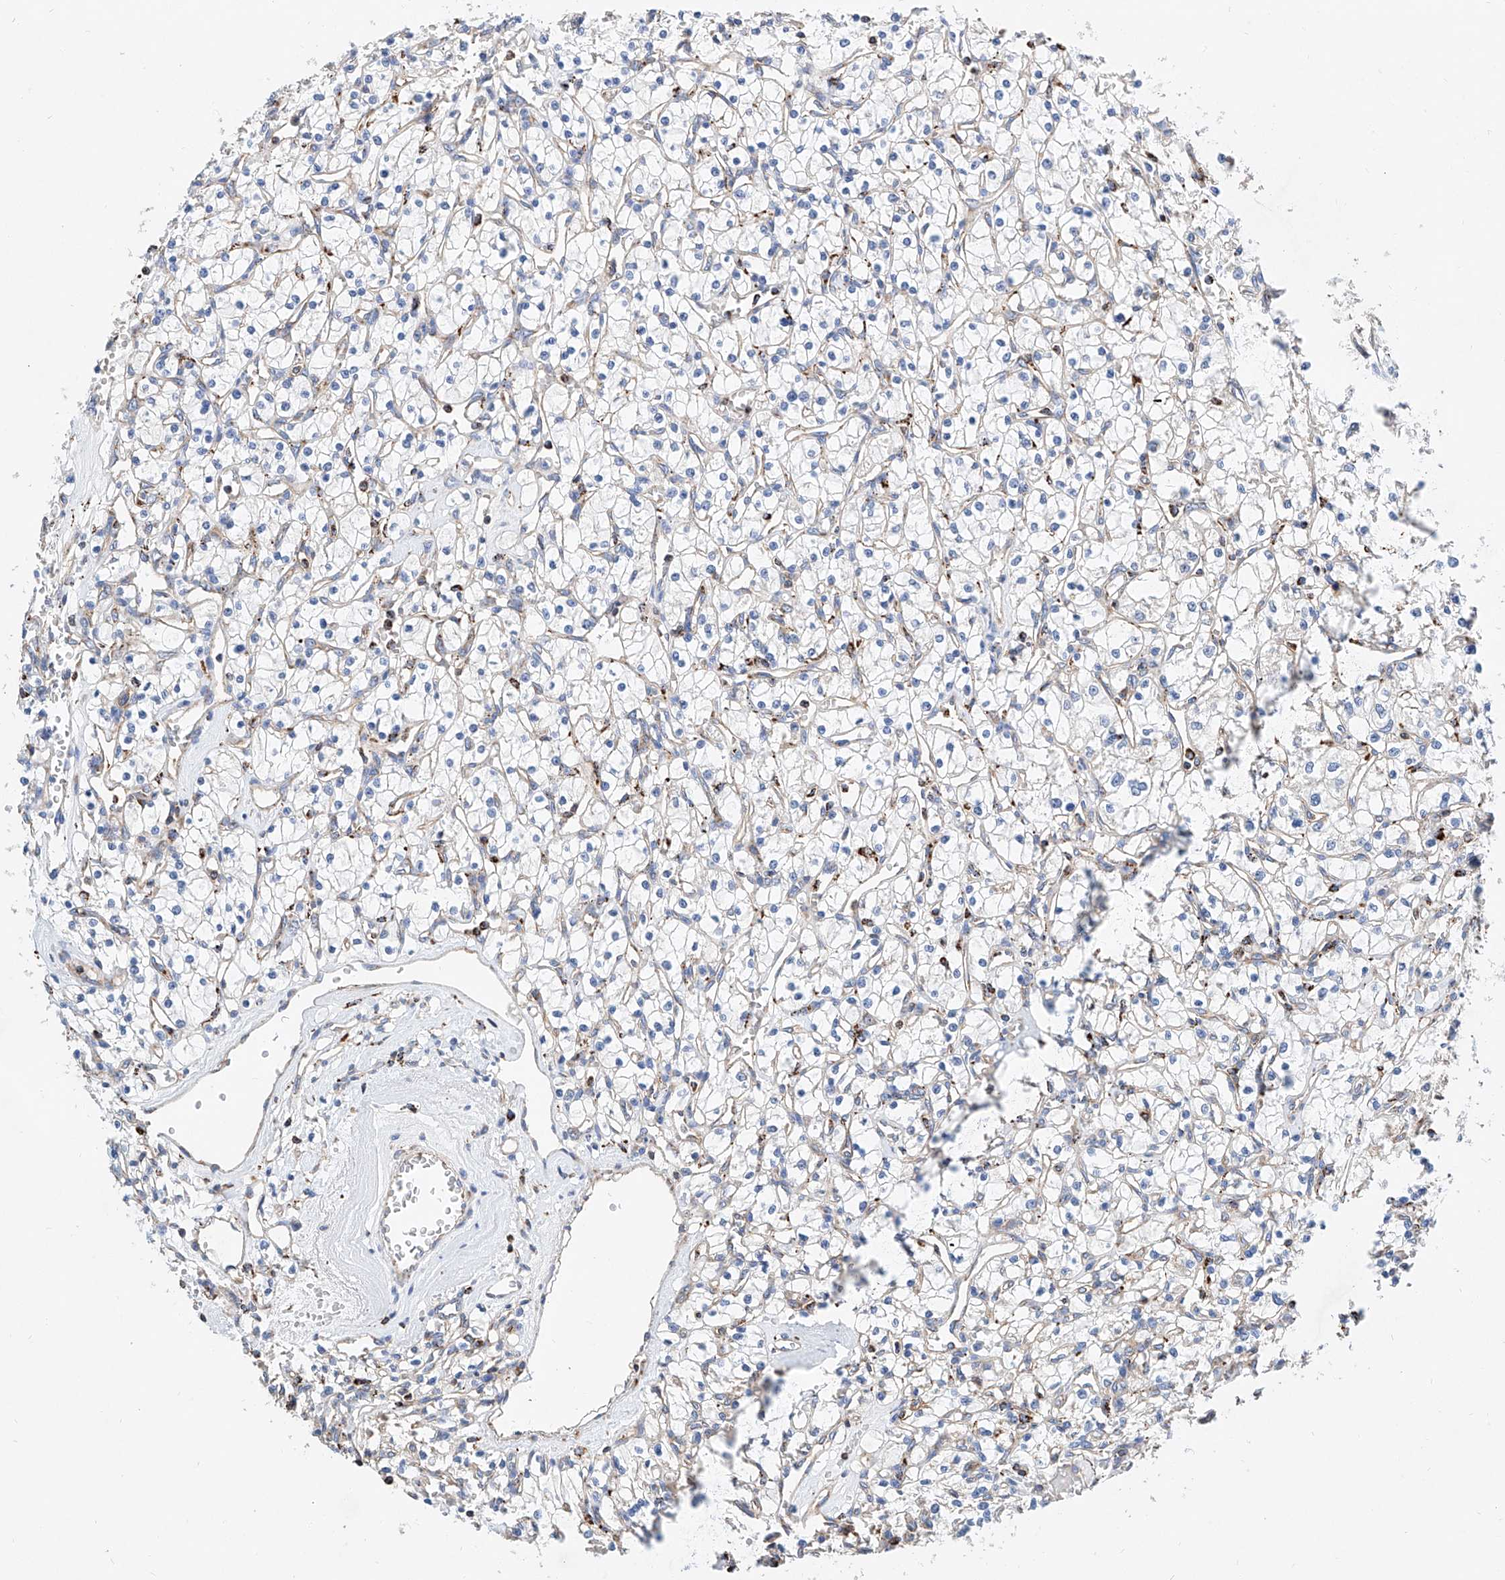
{"staining": {"intensity": "negative", "quantity": "none", "location": "none"}, "tissue": "renal cancer", "cell_type": "Tumor cells", "image_type": "cancer", "snomed": [{"axis": "morphology", "description": "Adenocarcinoma, NOS"}, {"axis": "topography", "description": "Kidney"}], "caption": "This image is of renal adenocarcinoma stained with IHC to label a protein in brown with the nuclei are counter-stained blue. There is no staining in tumor cells. (Stains: DAB (3,3'-diaminobenzidine) immunohistochemistry with hematoxylin counter stain, Microscopy: brightfield microscopy at high magnification).", "gene": "CPNE5", "patient": {"sex": "female", "age": 59}}